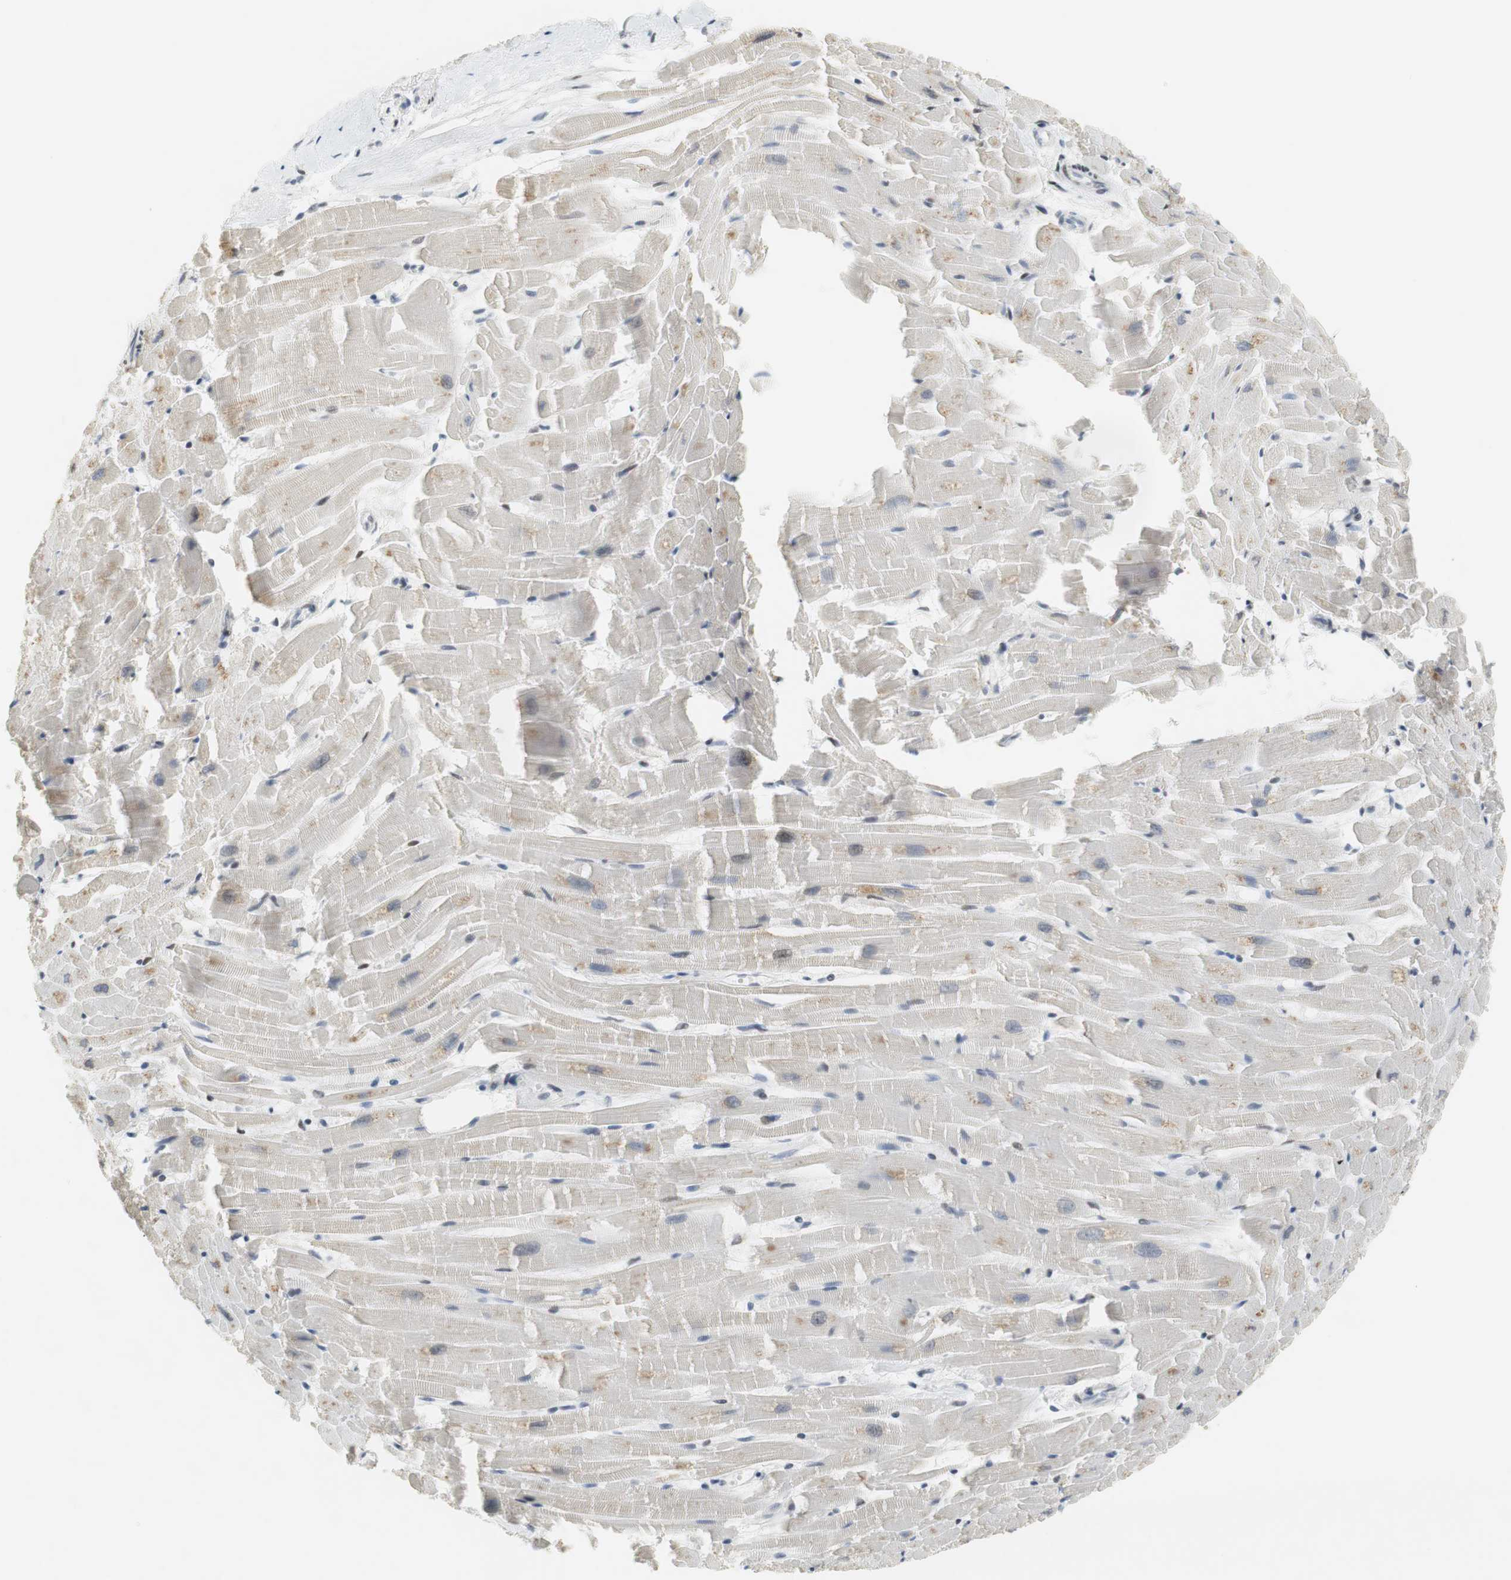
{"staining": {"intensity": "weak", "quantity": "25%-75%", "location": "nuclear"}, "tissue": "heart muscle", "cell_type": "Cardiomyocytes", "image_type": "normal", "snomed": [{"axis": "morphology", "description": "Normal tissue, NOS"}, {"axis": "topography", "description": "Heart"}], "caption": "A brown stain shows weak nuclear positivity of a protein in cardiomyocytes of normal human heart muscle.", "gene": "BMI1", "patient": {"sex": "female", "age": 19}}